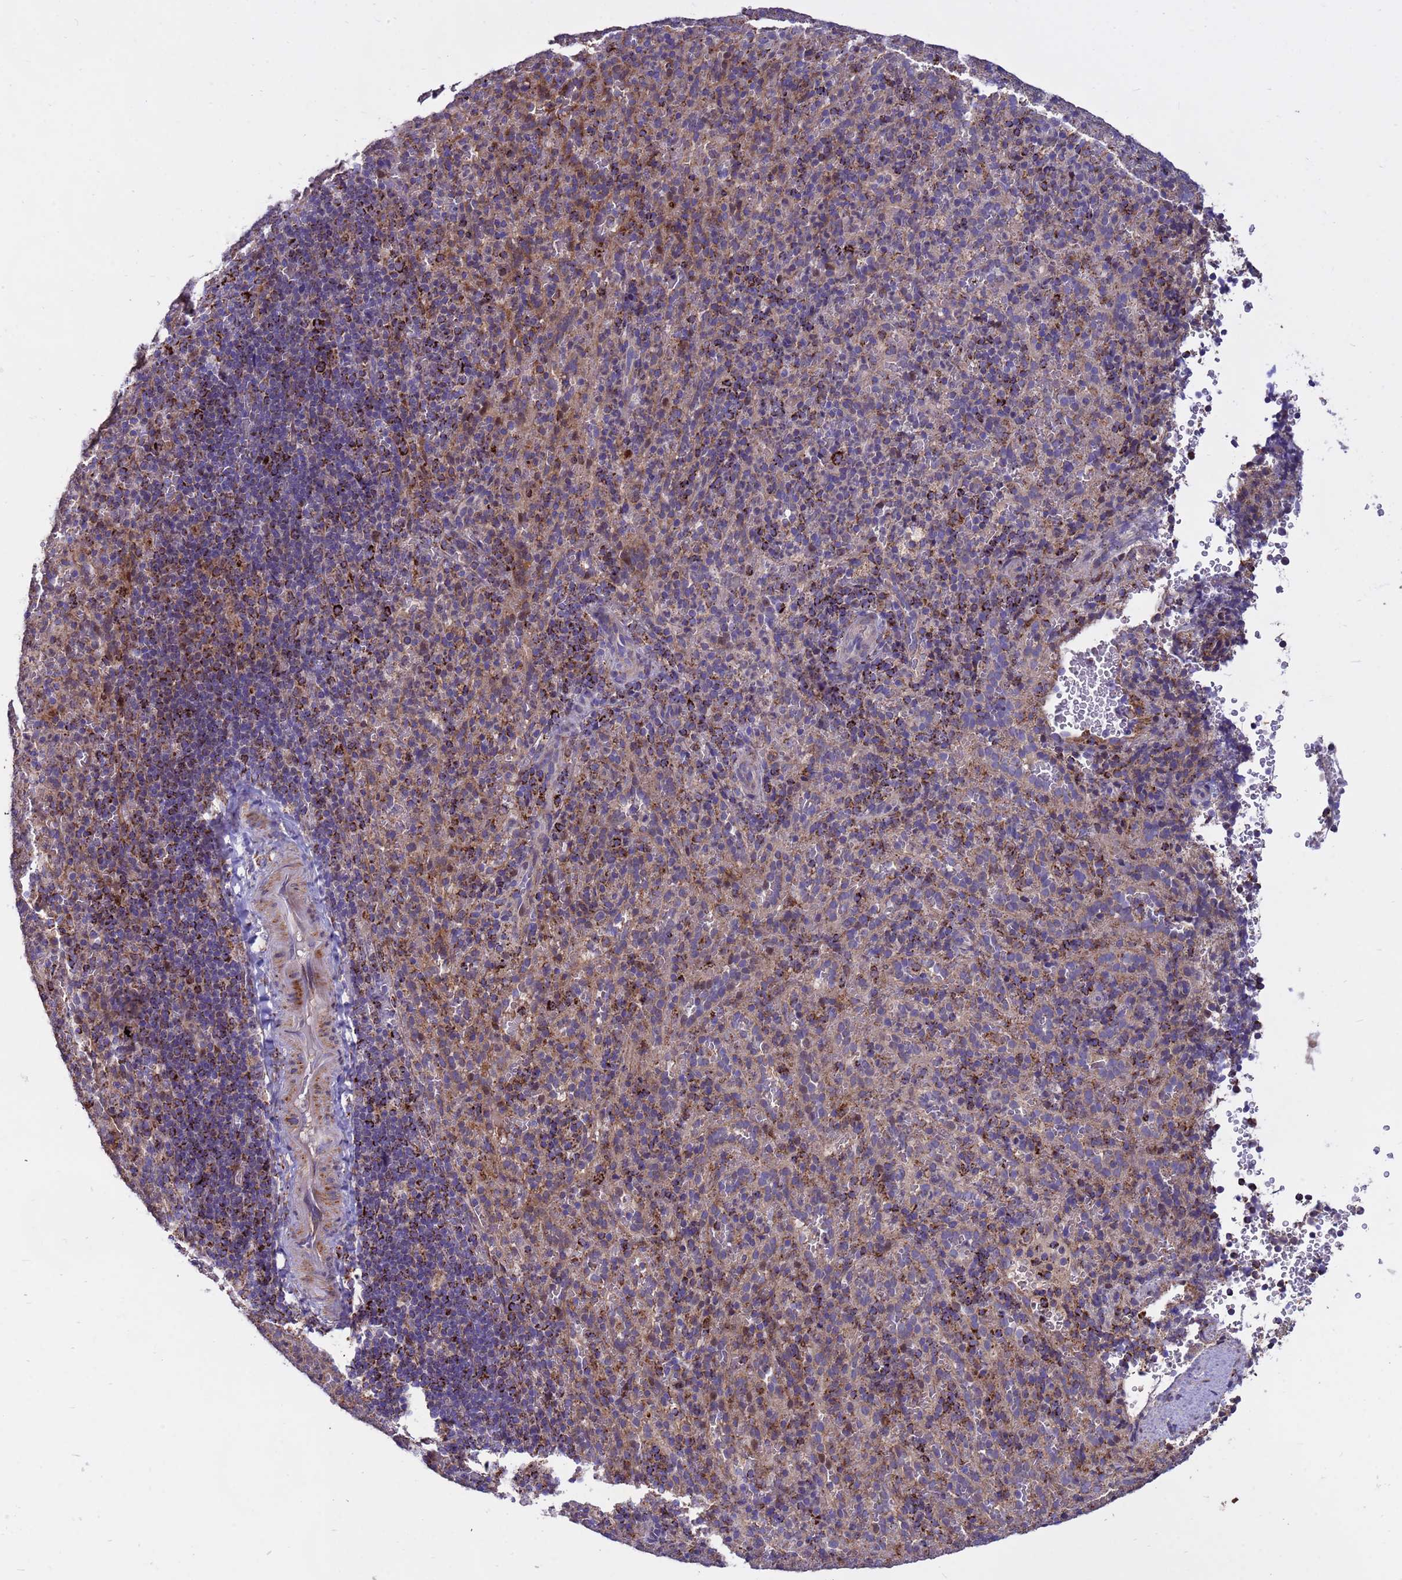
{"staining": {"intensity": "moderate", "quantity": "<25%", "location": "cytoplasmic/membranous"}, "tissue": "spleen", "cell_type": "Cells in red pulp", "image_type": "normal", "snomed": [{"axis": "morphology", "description": "Normal tissue, NOS"}, {"axis": "topography", "description": "Spleen"}], "caption": "An IHC image of normal tissue is shown. Protein staining in brown highlights moderate cytoplasmic/membranous positivity in spleen within cells in red pulp. (Stains: DAB in brown, nuclei in blue, Microscopy: brightfield microscopy at high magnification).", "gene": "TUBGCP3", "patient": {"sex": "female", "age": 21}}